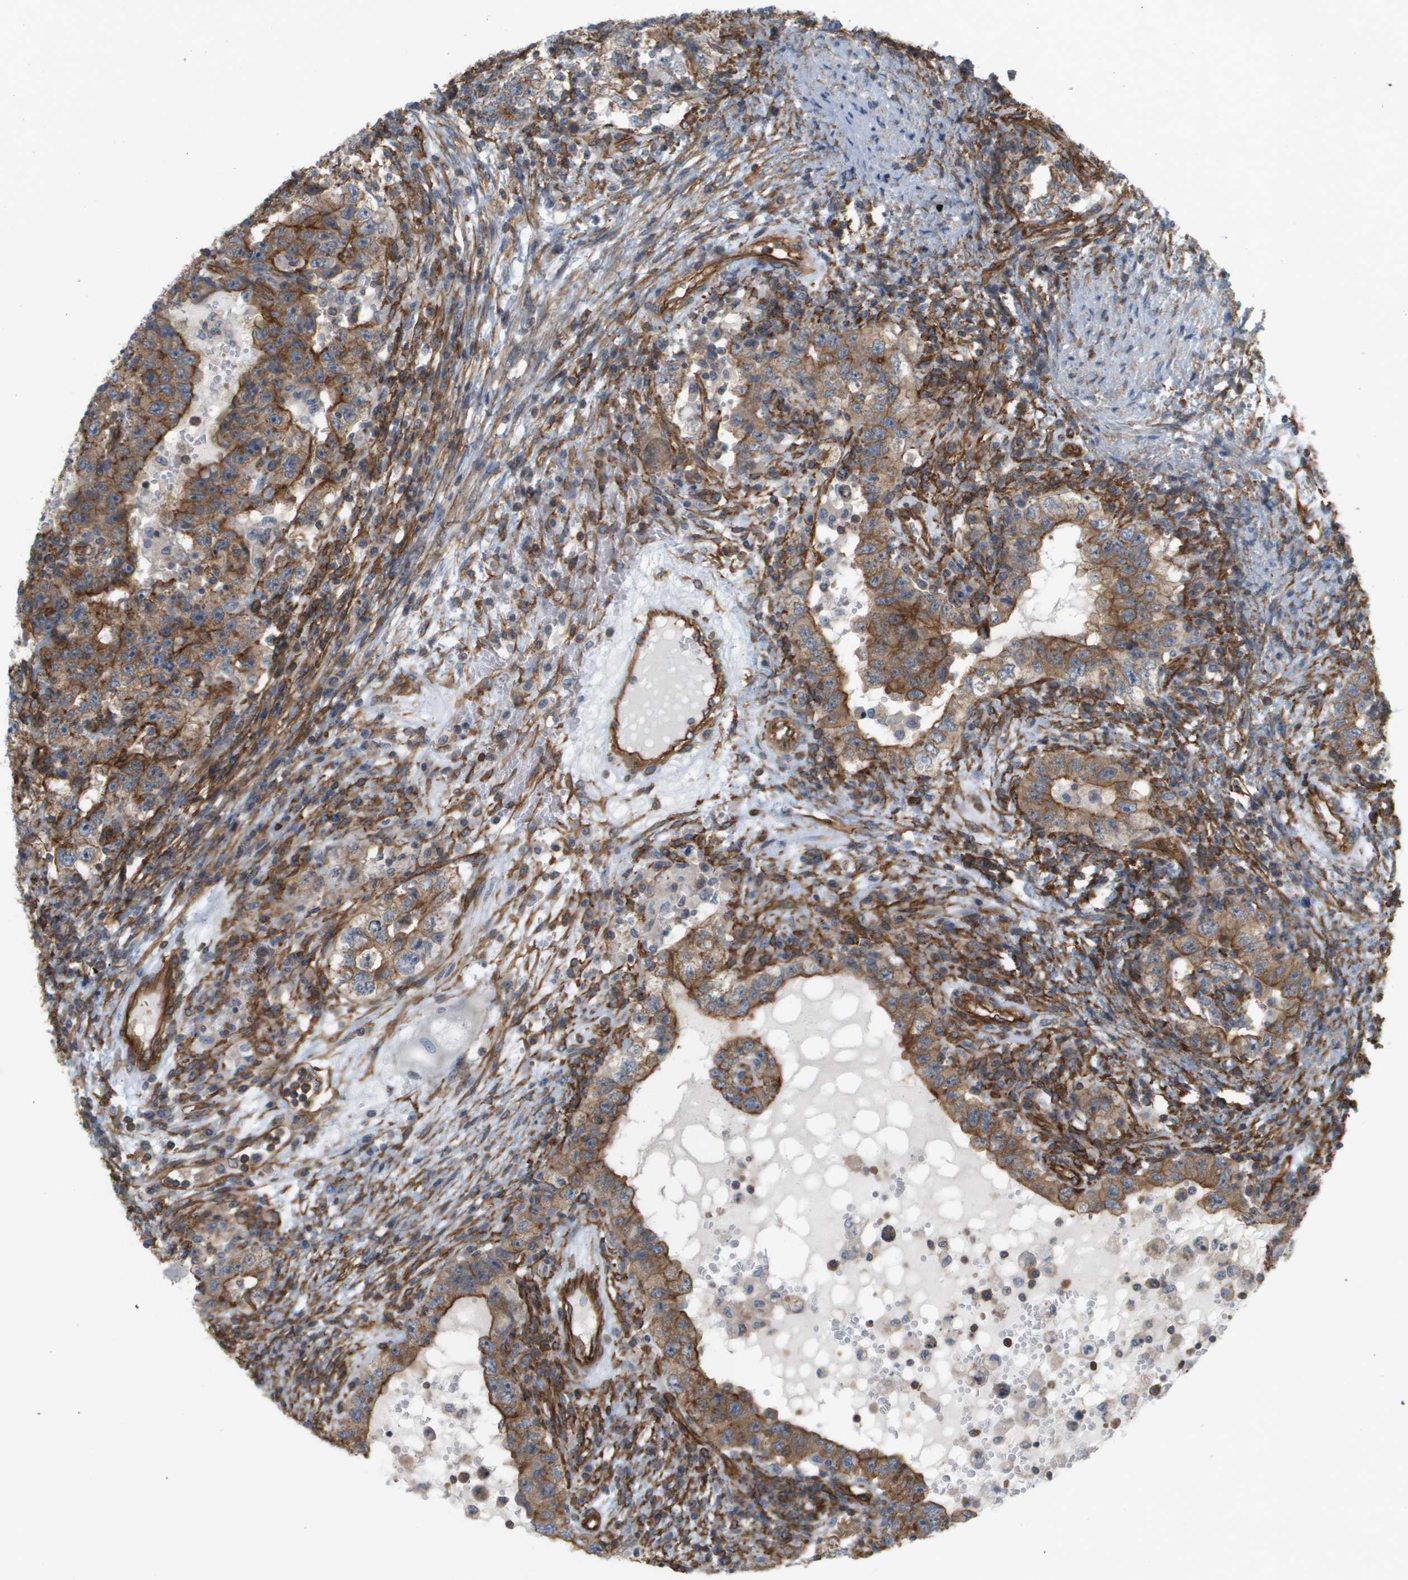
{"staining": {"intensity": "moderate", "quantity": ">75%", "location": "cytoplasmic/membranous"}, "tissue": "testis cancer", "cell_type": "Tumor cells", "image_type": "cancer", "snomed": [{"axis": "morphology", "description": "Carcinoma, Embryonal, NOS"}, {"axis": "topography", "description": "Testis"}], "caption": "A high-resolution image shows immunohistochemistry staining of testis cancer (embryonal carcinoma), which displays moderate cytoplasmic/membranous expression in approximately >75% of tumor cells.", "gene": "SGMS2", "patient": {"sex": "male", "age": 26}}